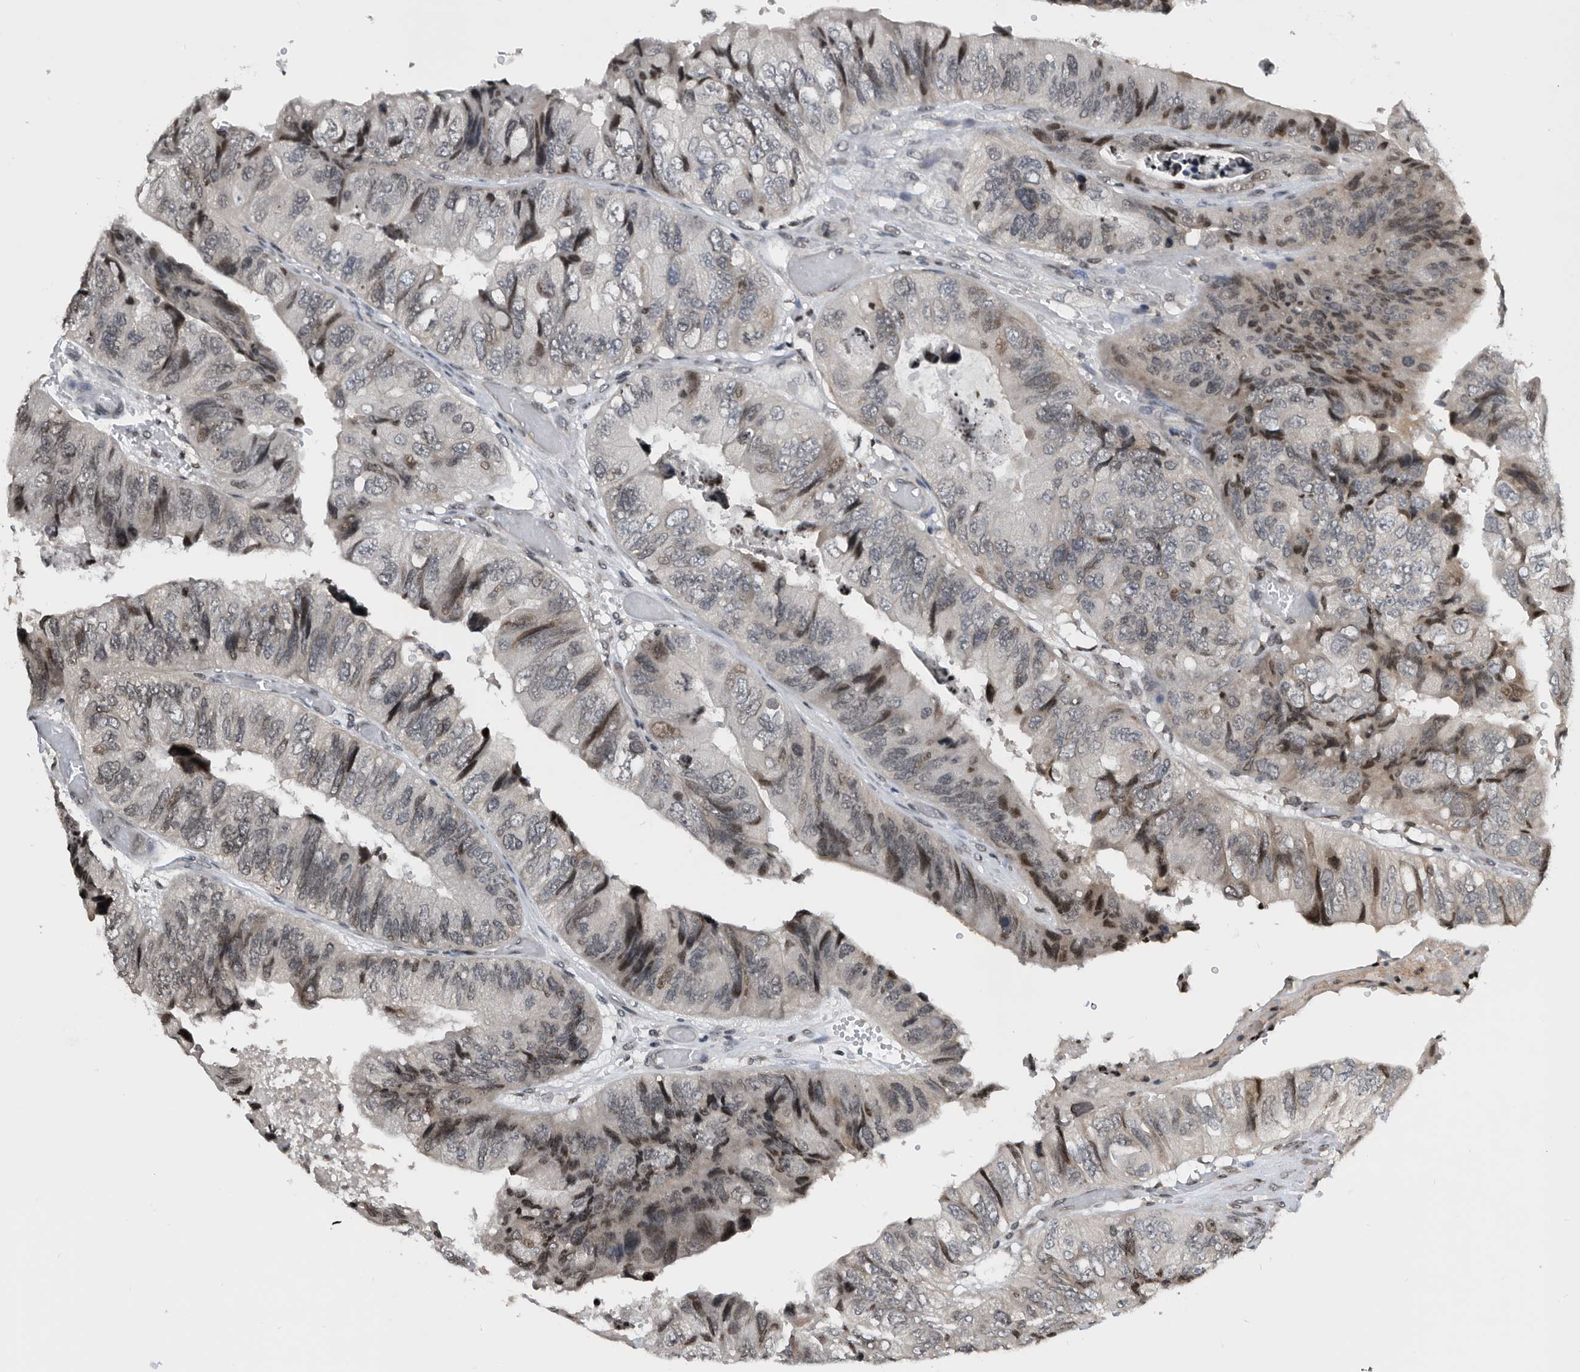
{"staining": {"intensity": "moderate", "quantity": "25%-75%", "location": "nuclear"}, "tissue": "colorectal cancer", "cell_type": "Tumor cells", "image_type": "cancer", "snomed": [{"axis": "morphology", "description": "Adenocarcinoma, NOS"}, {"axis": "topography", "description": "Rectum"}], "caption": "Tumor cells display moderate nuclear staining in approximately 25%-75% of cells in colorectal adenocarcinoma.", "gene": "SNRNP48", "patient": {"sex": "male", "age": 63}}